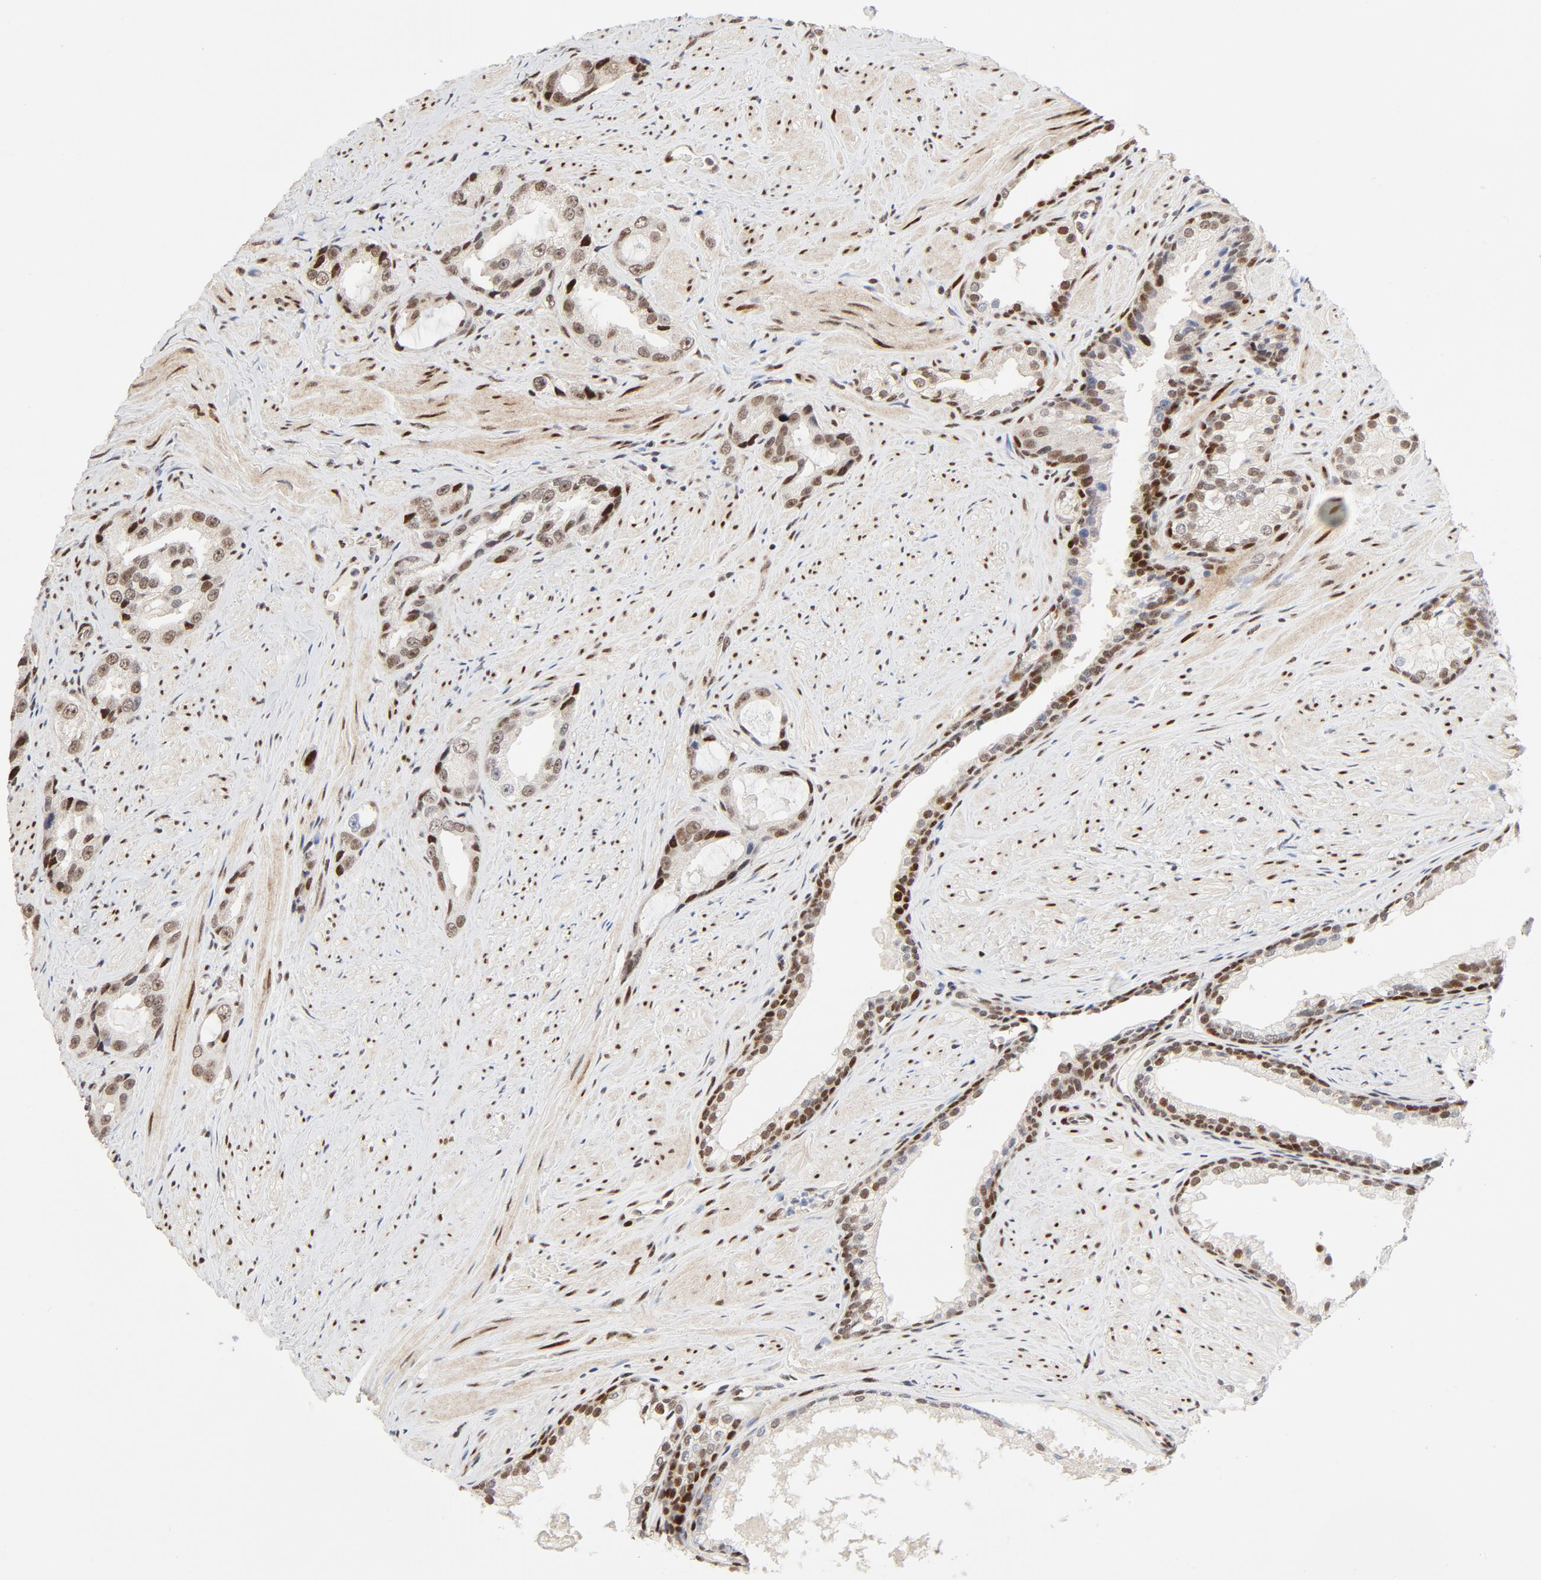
{"staining": {"intensity": "moderate", "quantity": ">75%", "location": "nuclear"}, "tissue": "prostate cancer", "cell_type": "Tumor cells", "image_type": "cancer", "snomed": [{"axis": "morphology", "description": "Adenocarcinoma, Medium grade"}, {"axis": "topography", "description": "Prostate"}], "caption": "This micrograph demonstrates IHC staining of human prostate cancer (medium-grade adenocarcinoma), with medium moderate nuclear positivity in about >75% of tumor cells.", "gene": "GTF2I", "patient": {"sex": "male", "age": 60}}